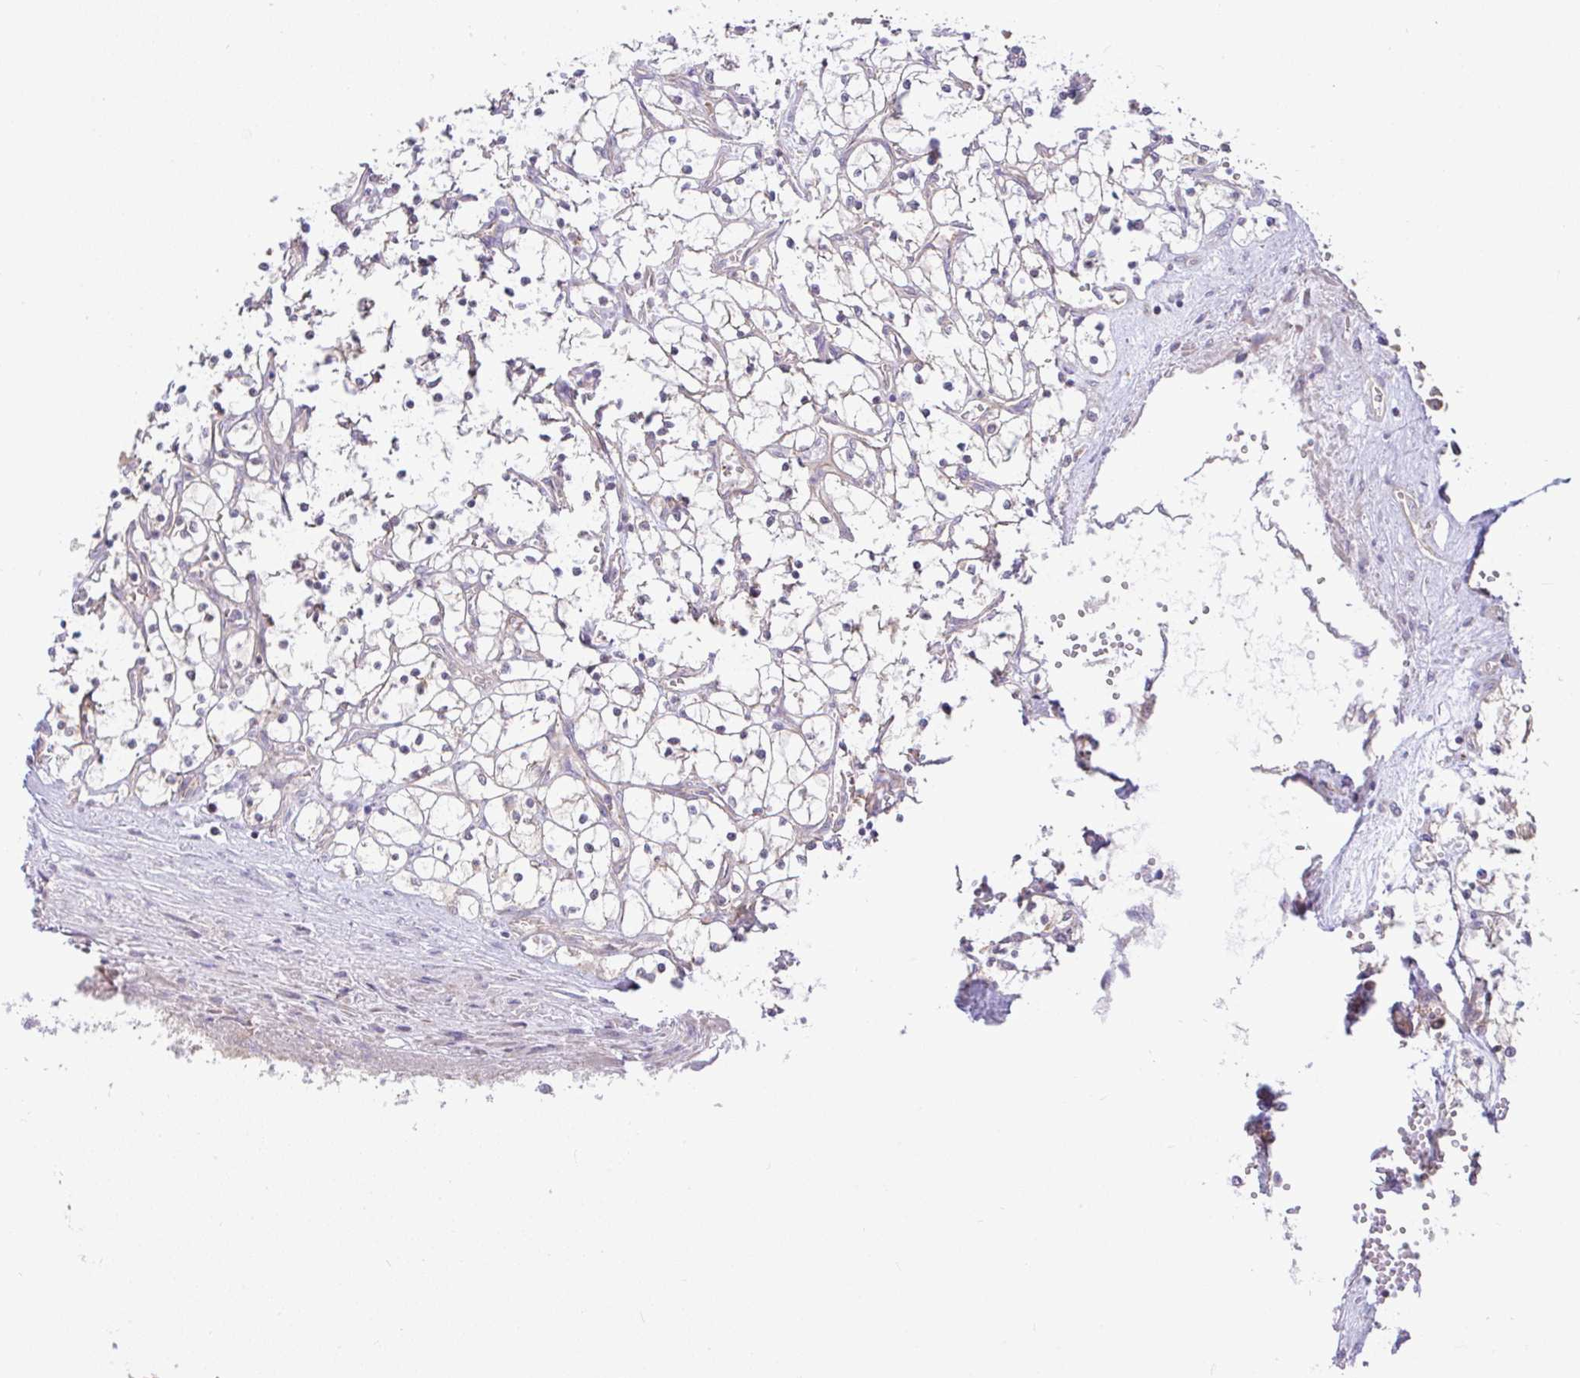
{"staining": {"intensity": "negative", "quantity": "none", "location": "none"}, "tissue": "renal cancer", "cell_type": "Tumor cells", "image_type": "cancer", "snomed": [{"axis": "morphology", "description": "Adenocarcinoma, NOS"}, {"axis": "topography", "description": "Kidney"}], "caption": "DAB immunohistochemical staining of human renal cancer exhibits no significant positivity in tumor cells. (DAB (3,3'-diaminobenzidine) immunohistochemistry (IHC) with hematoxylin counter stain).", "gene": "DLEU7", "patient": {"sex": "female", "age": 69}}